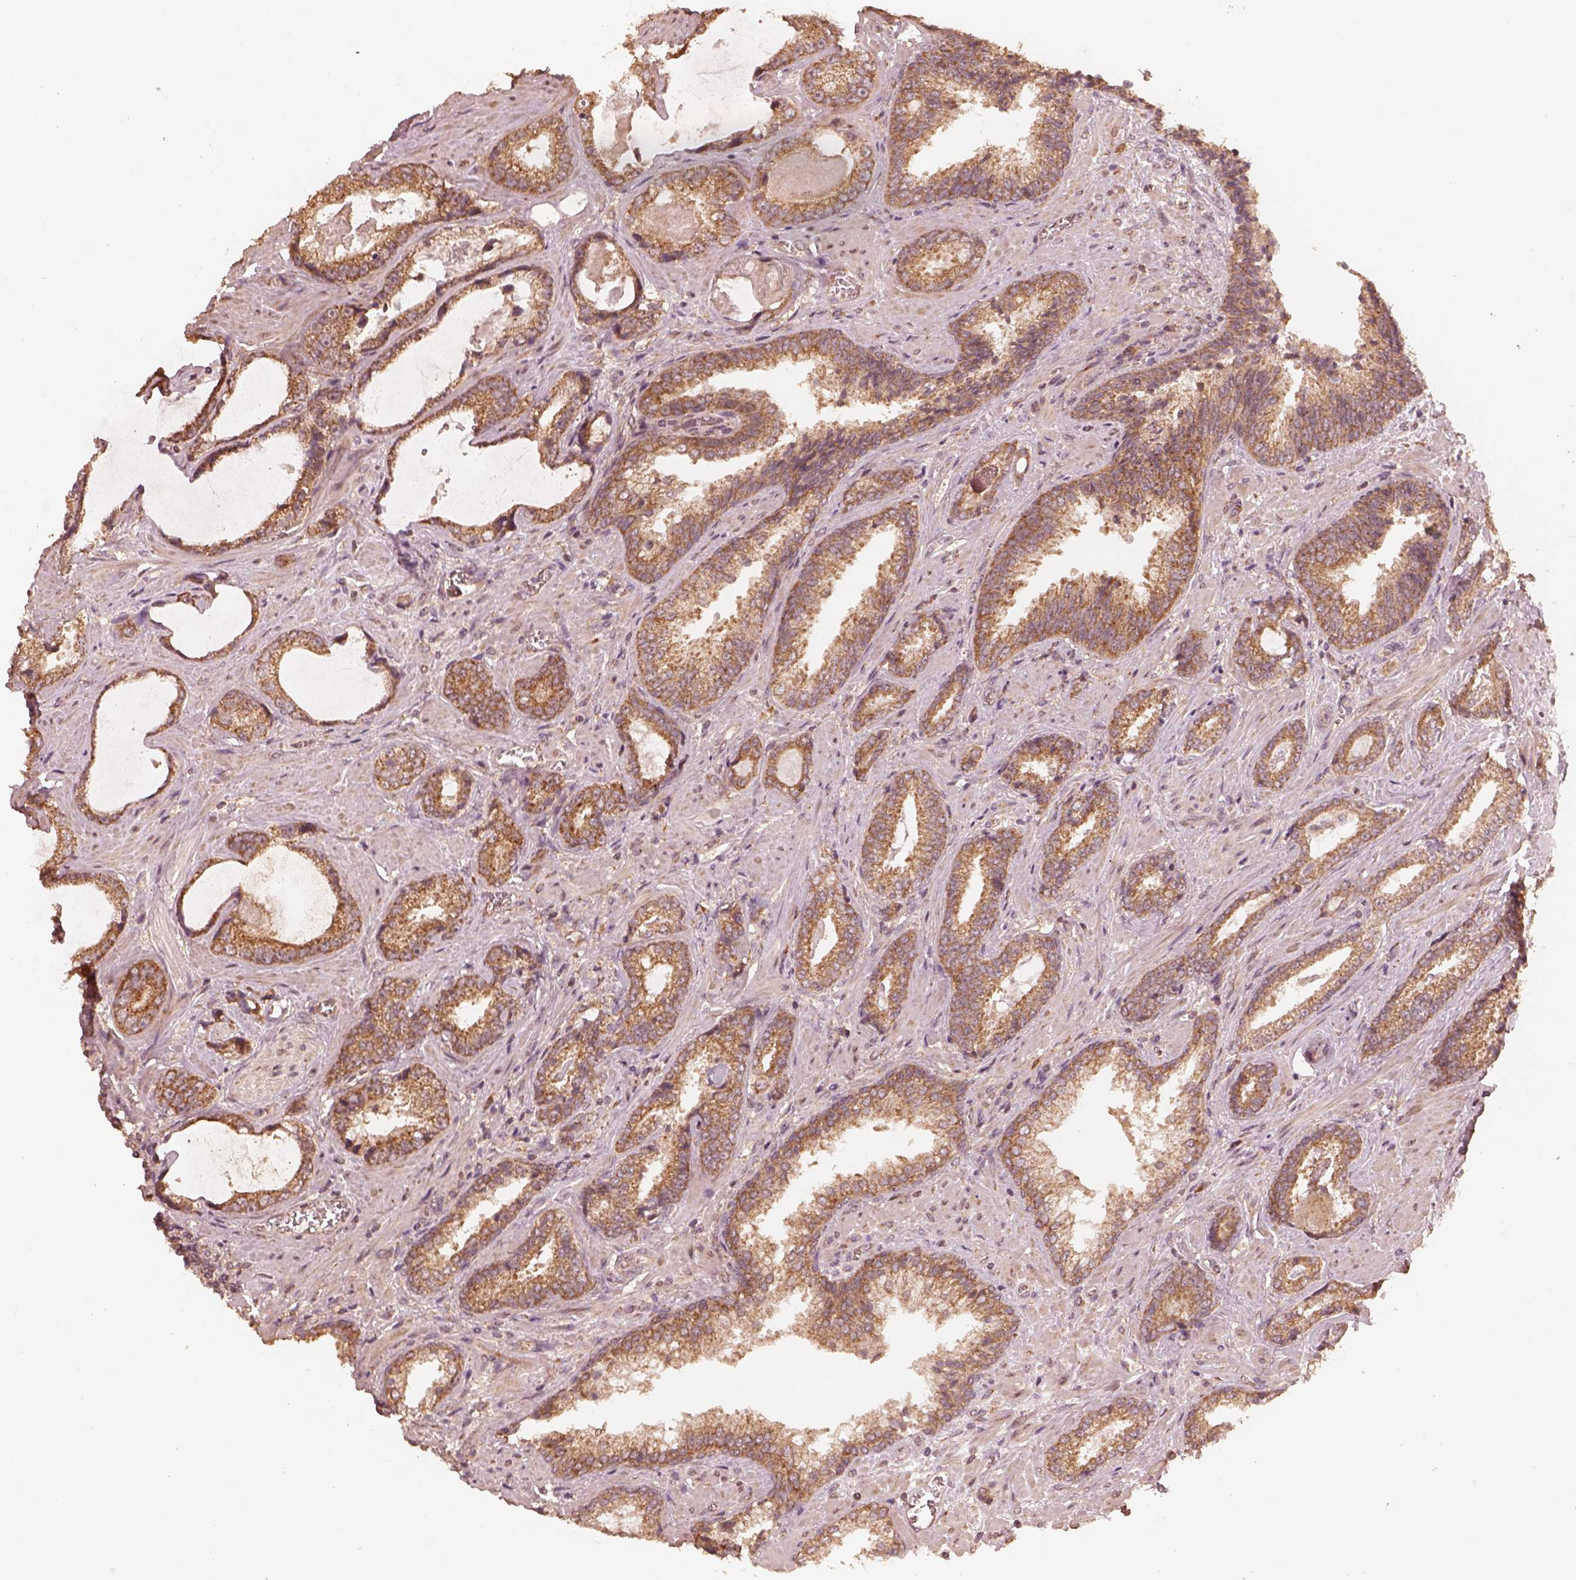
{"staining": {"intensity": "moderate", "quantity": ">75%", "location": "cytoplasmic/membranous"}, "tissue": "prostate cancer", "cell_type": "Tumor cells", "image_type": "cancer", "snomed": [{"axis": "morphology", "description": "Adenocarcinoma, Low grade"}, {"axis": "topography", "description": "Prostate"}], "caption": "Human low-grade adenocarcinoma (prostate) stained for a protein (brown) displays moderate cytoplasmic/membranous positive staining in about >75% of tumor cells.", "gene": "DNAJC25", "patient": {"sex": "male", "age": 61}}